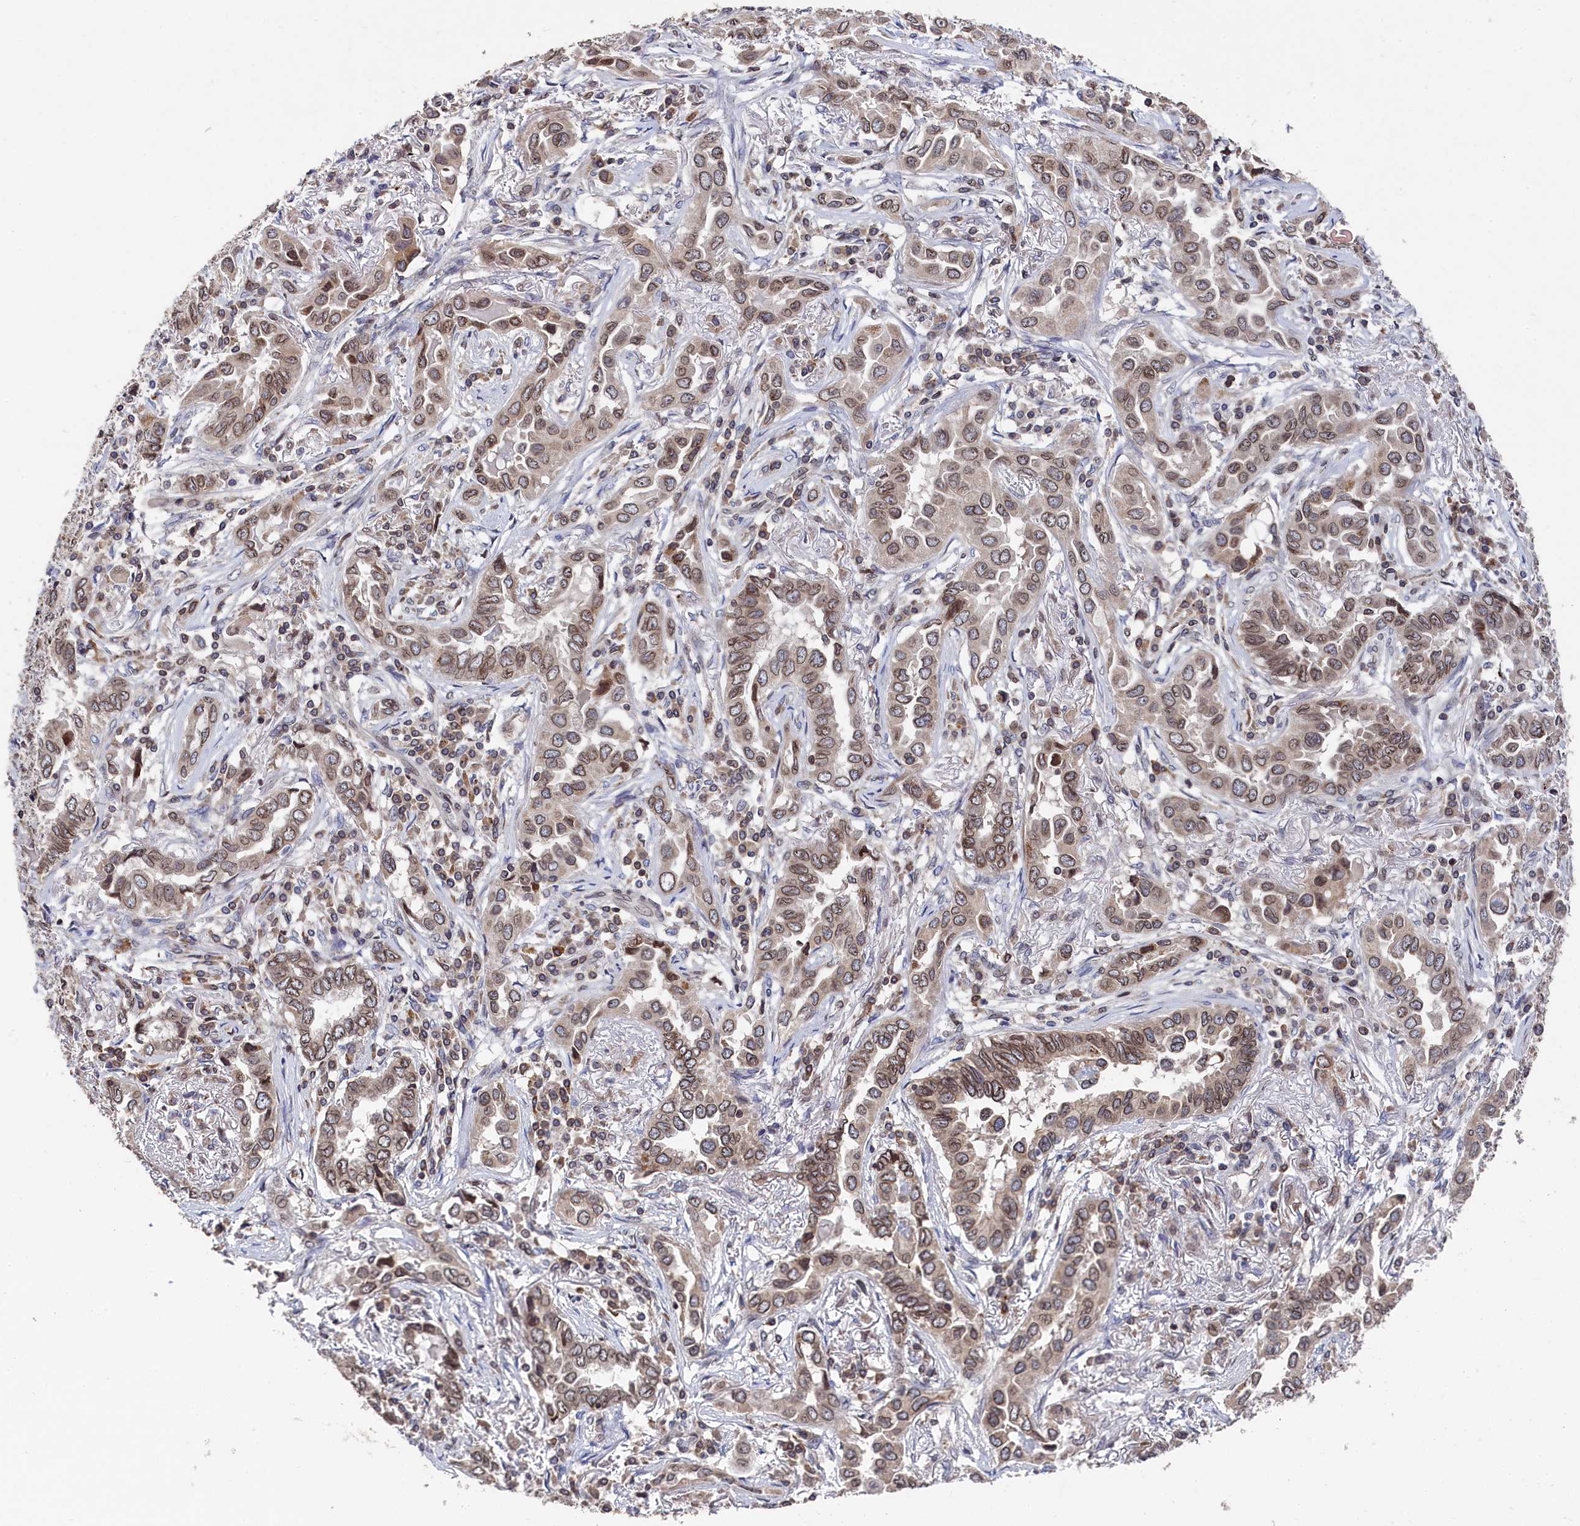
{"staining": {"intensity": "moderate", "quantity": ">75%", "location": "cytoplasmic/membranous,nuclear"}, "tissue": "lung cancer", "cell_type": "Tumor cells", "image_type": "cancer", "snomed": [{"axis": "morphology", "description": "Adenocarcinoma, NOS"}, {"axis": "topography", "description": "Lung"}], "caption": "There is medium levels of moderate cytoplasmic/membranous and nuclear staining in tumor cells of lung adenocarcinoma, as demonstrated by immunohistochemical staining (brown color).", "gene": "ANKEF1", "patient": {"sex": "female", "age": 76}}